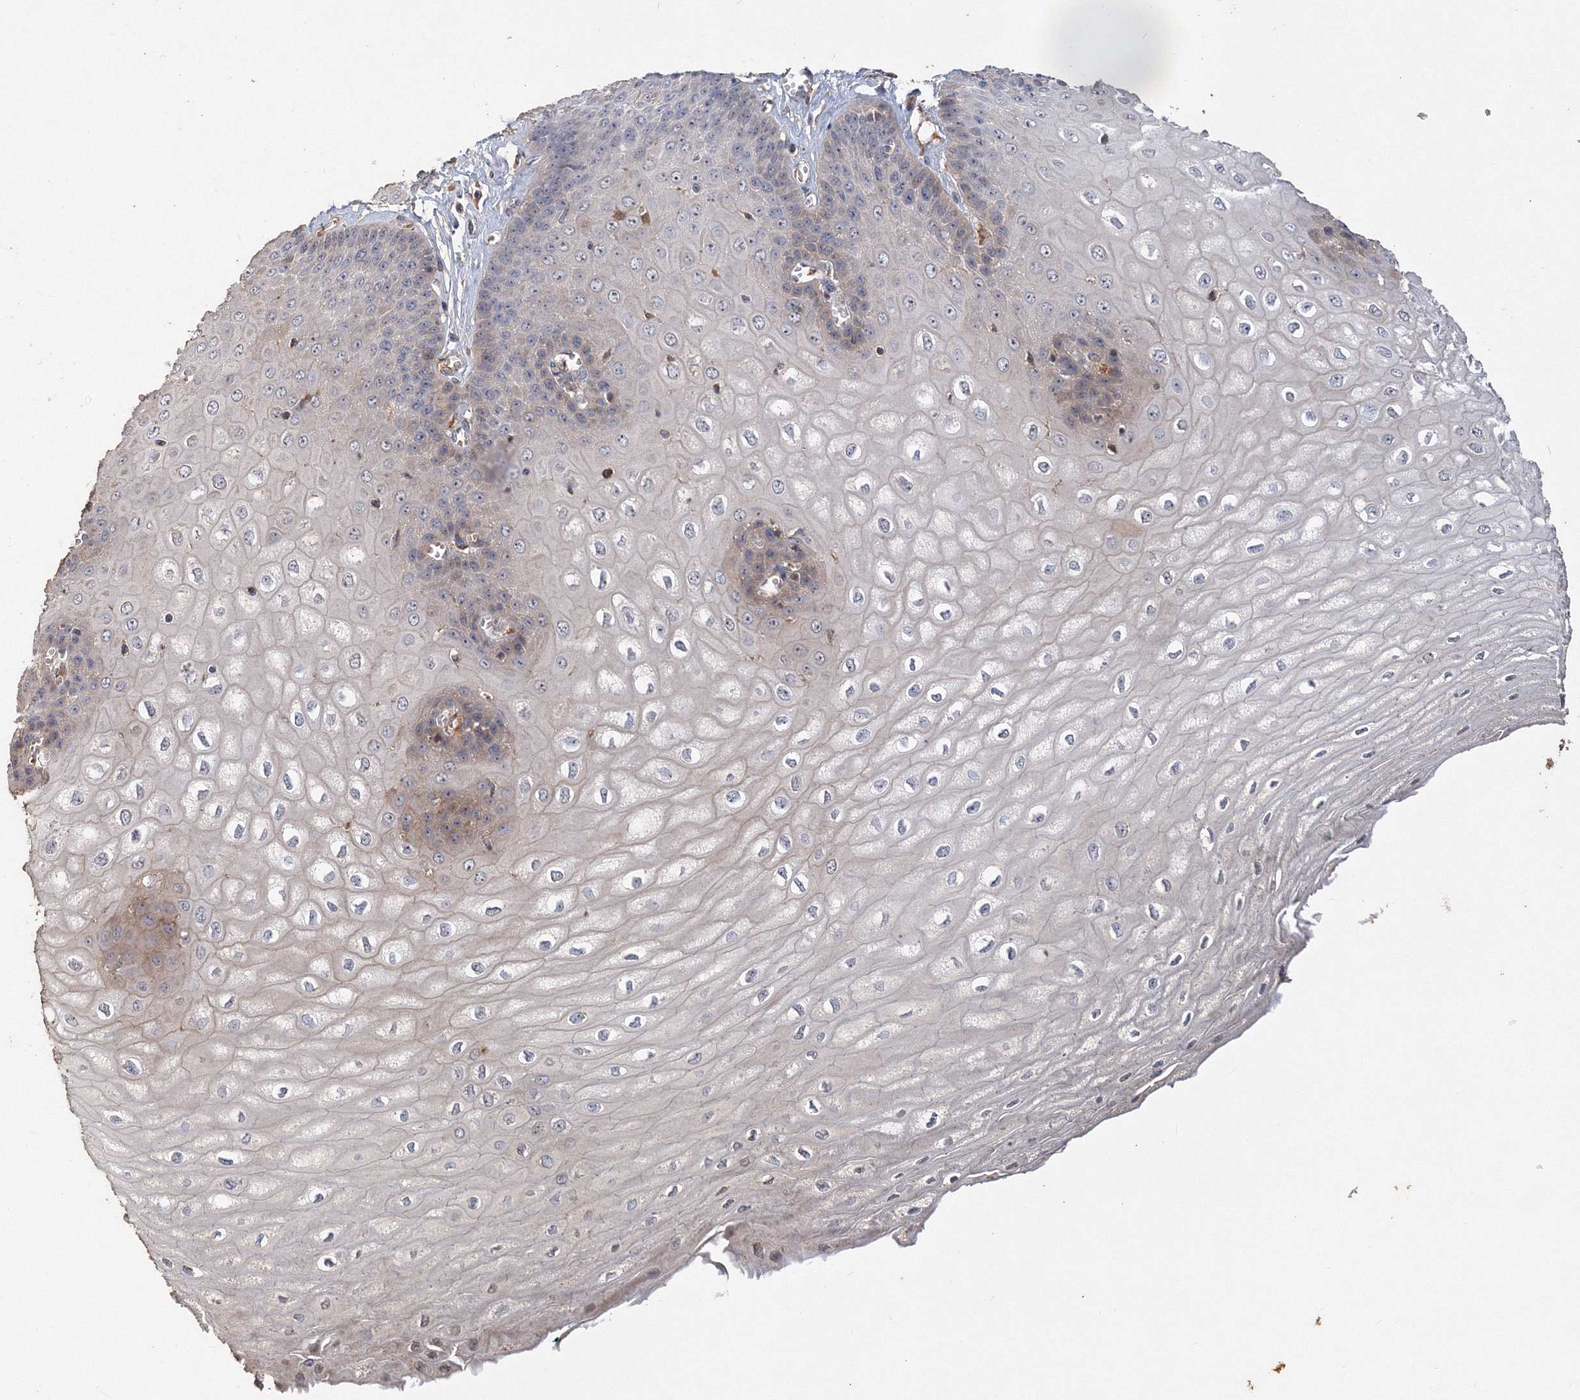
{"staining": {"intensity": "moderate", "quantity": "25%-75%", "location": "cytoplasmic/membranous"}, "tissue": "esophagus", "cell_type": "Squamous epithelial cells", "image_type": "normal", "snomed": [{"axis": "morphology", "description": "Normal tissue, NOS"}, {"axis": "topography", "description": "Esophagus"}], "caption": "A high-resolution micrograph shows immunohistochemistry staining of benign esophagus, which displays moderate cytoplasmic/membranous positivity in approximately 25%-75% of squamous epithelial cells. The protein of interest is stained brown, and the nuclei are stained in blue (DAB (3,3'-diaminobenzidine) IHC with brightfield microscopy, high magnification).", "gene": "GRINA", "patient": {"sex": "male", "age": 60}}